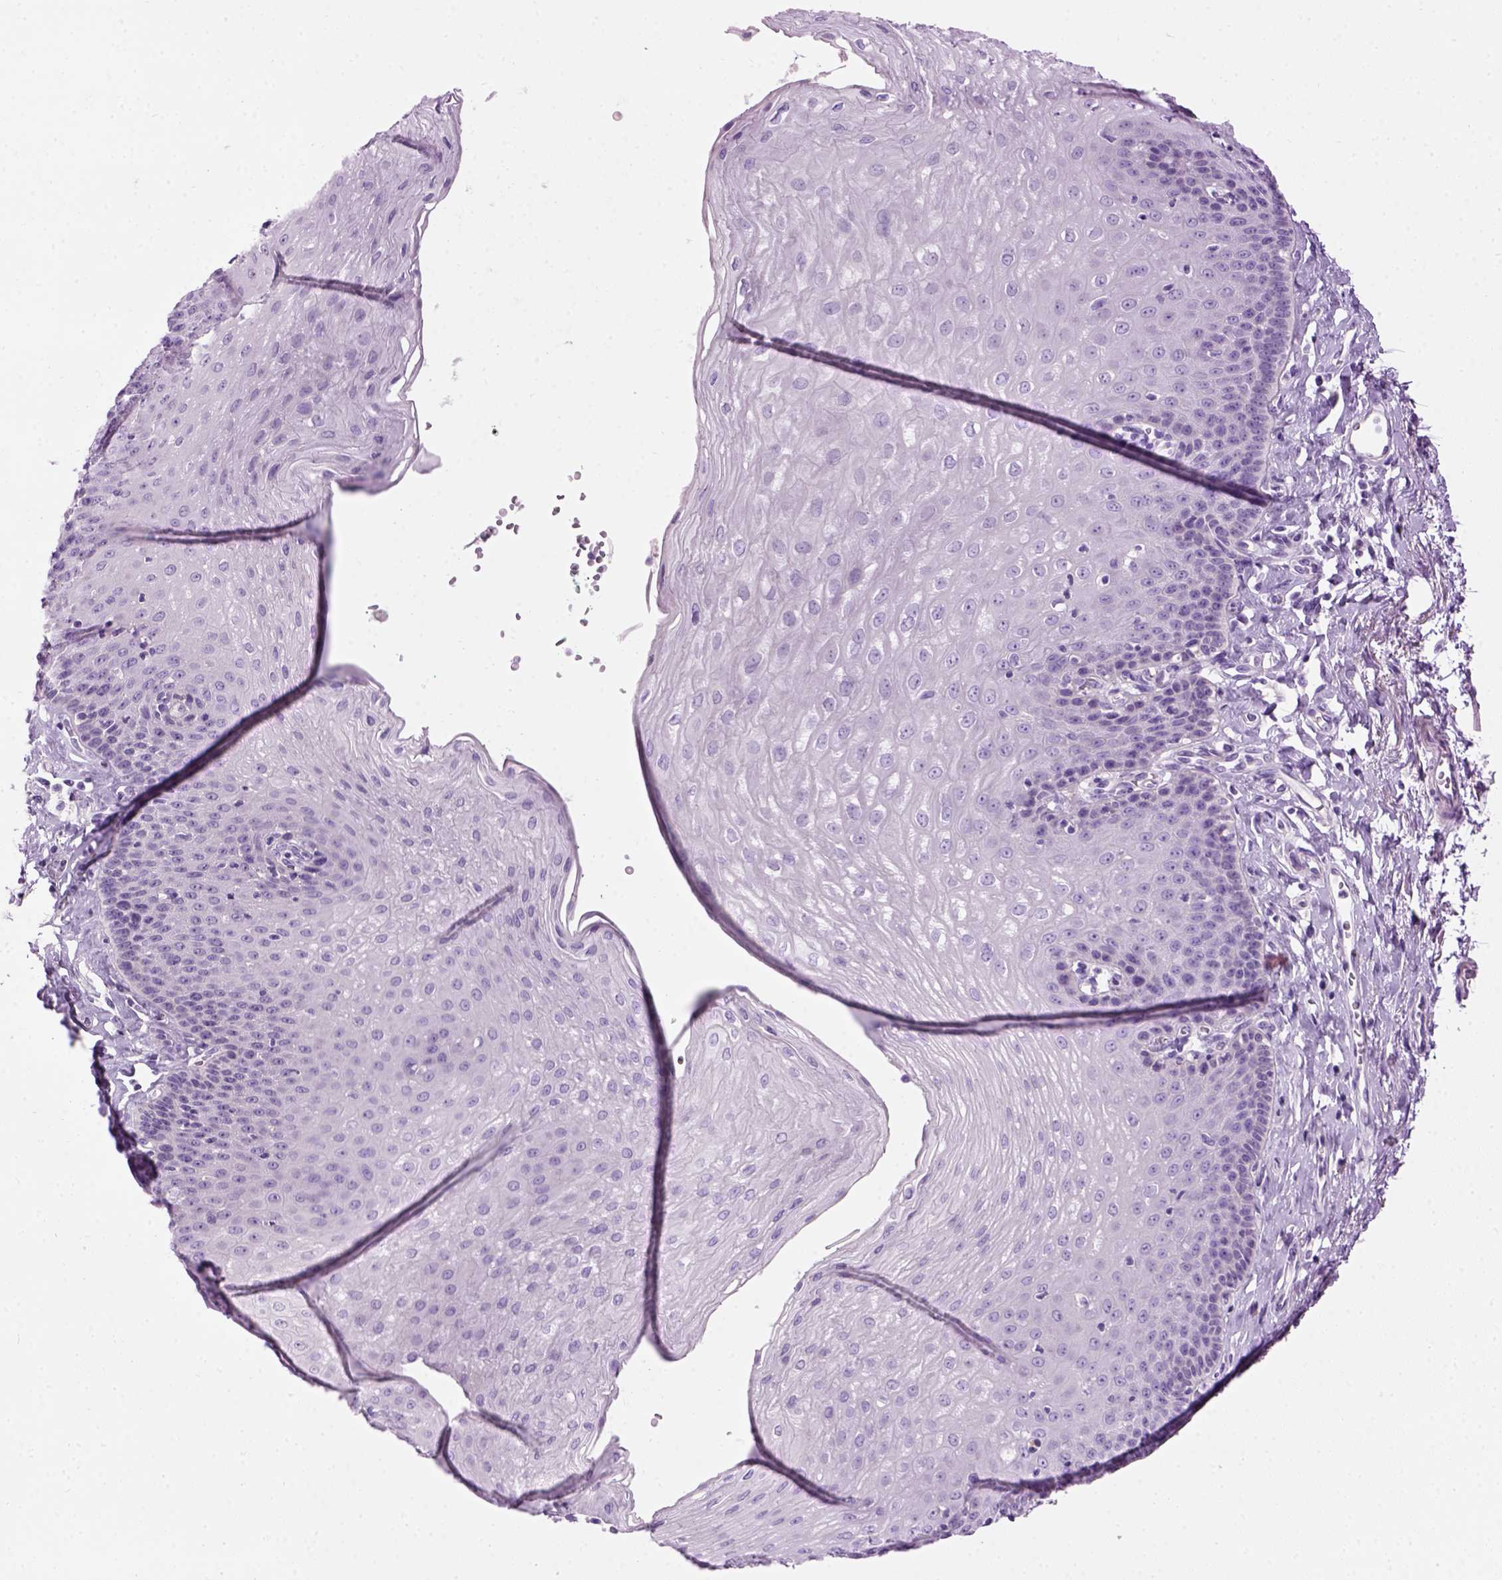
{"staining": {"intensity": "negative", "quantity": "none", "location": "none"}, "tissue": "esophagus", "cell_type": "Squamous epithelial cells", "image_type": "normal", "snomed": [{"axis": "morphology", "description": "Normal tissue, NOS"}, {"axis": "topography", "description": "Esophagus"}], "caption": "High magnification brightfield microscopy of unremarkable esophagus stained with DAB (3,3'-diaminobenzidine) (brown) and counterstained with hematoxylin (blue): squamous epithelial cells show no significant staining. (DAB immunohistochemistry, high magnification).", "gene": "GABRB2", "patient": {"sex": "female", "age": 81}}